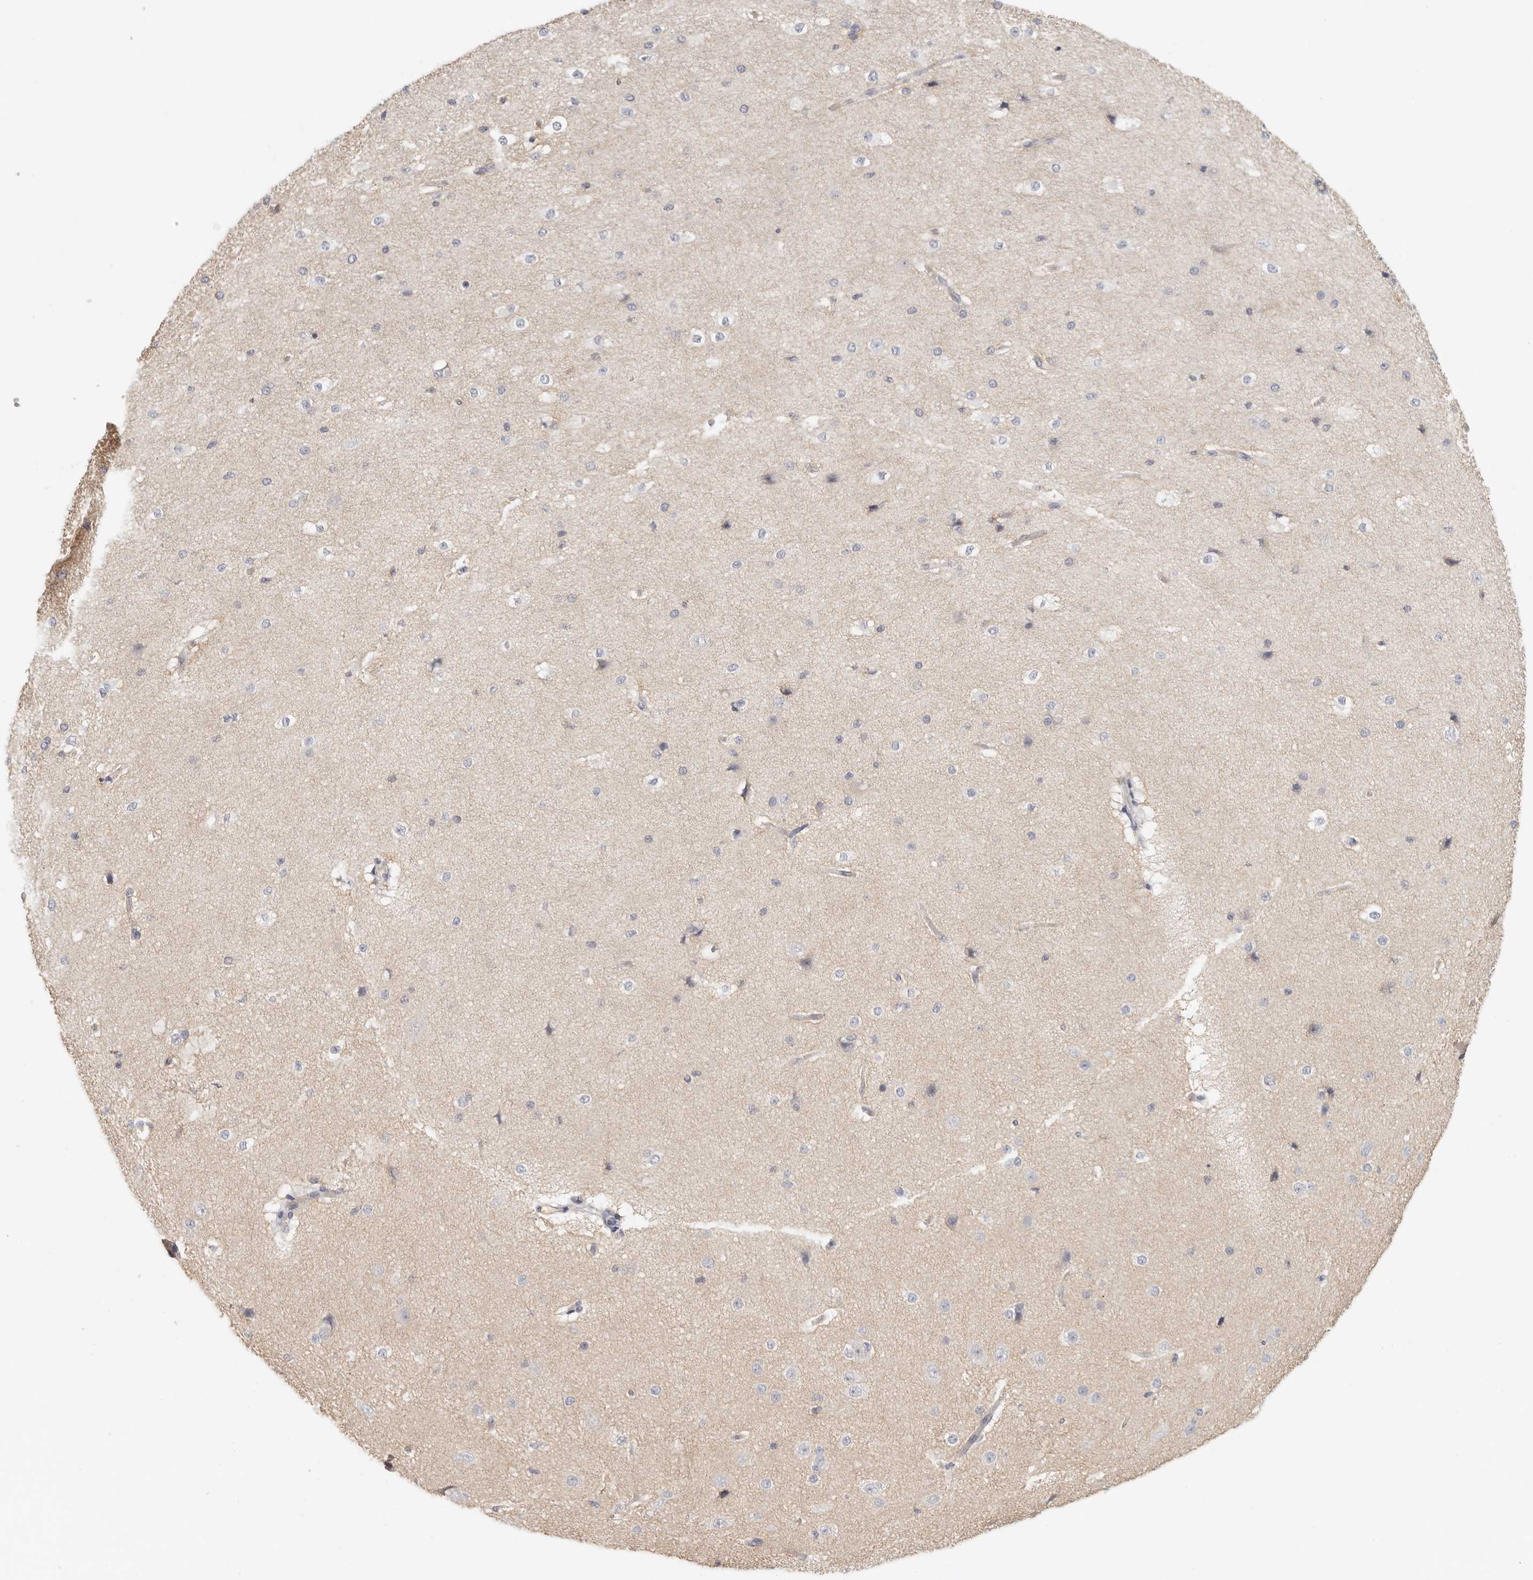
{"staining": {"intensity": "negative", "quantity": "none", "location": "none"}, "tissue": "cerebral cortex", "cell_type": "Endothelial cells", "image_type": "normal", "snomed": [{"axis": "morphology", "description": "Normal tissue, NOS"}, {"axis": "morphology", "description": "Developmental malformation"}, {"axis": "topography", "description": "Cerebral cortex"}], "caption": "Immunohistochemical staining of unremarkable human cerebral cortex demonstrates no significant expression in endothelial cells. (Brightfield microscopy of DAB (3,3'-diaminobenzidine) immunohistochemistry (IHC) at high magnification).", "gene": "ANXA9", "patient": {"sex": "female", "age": 30}}